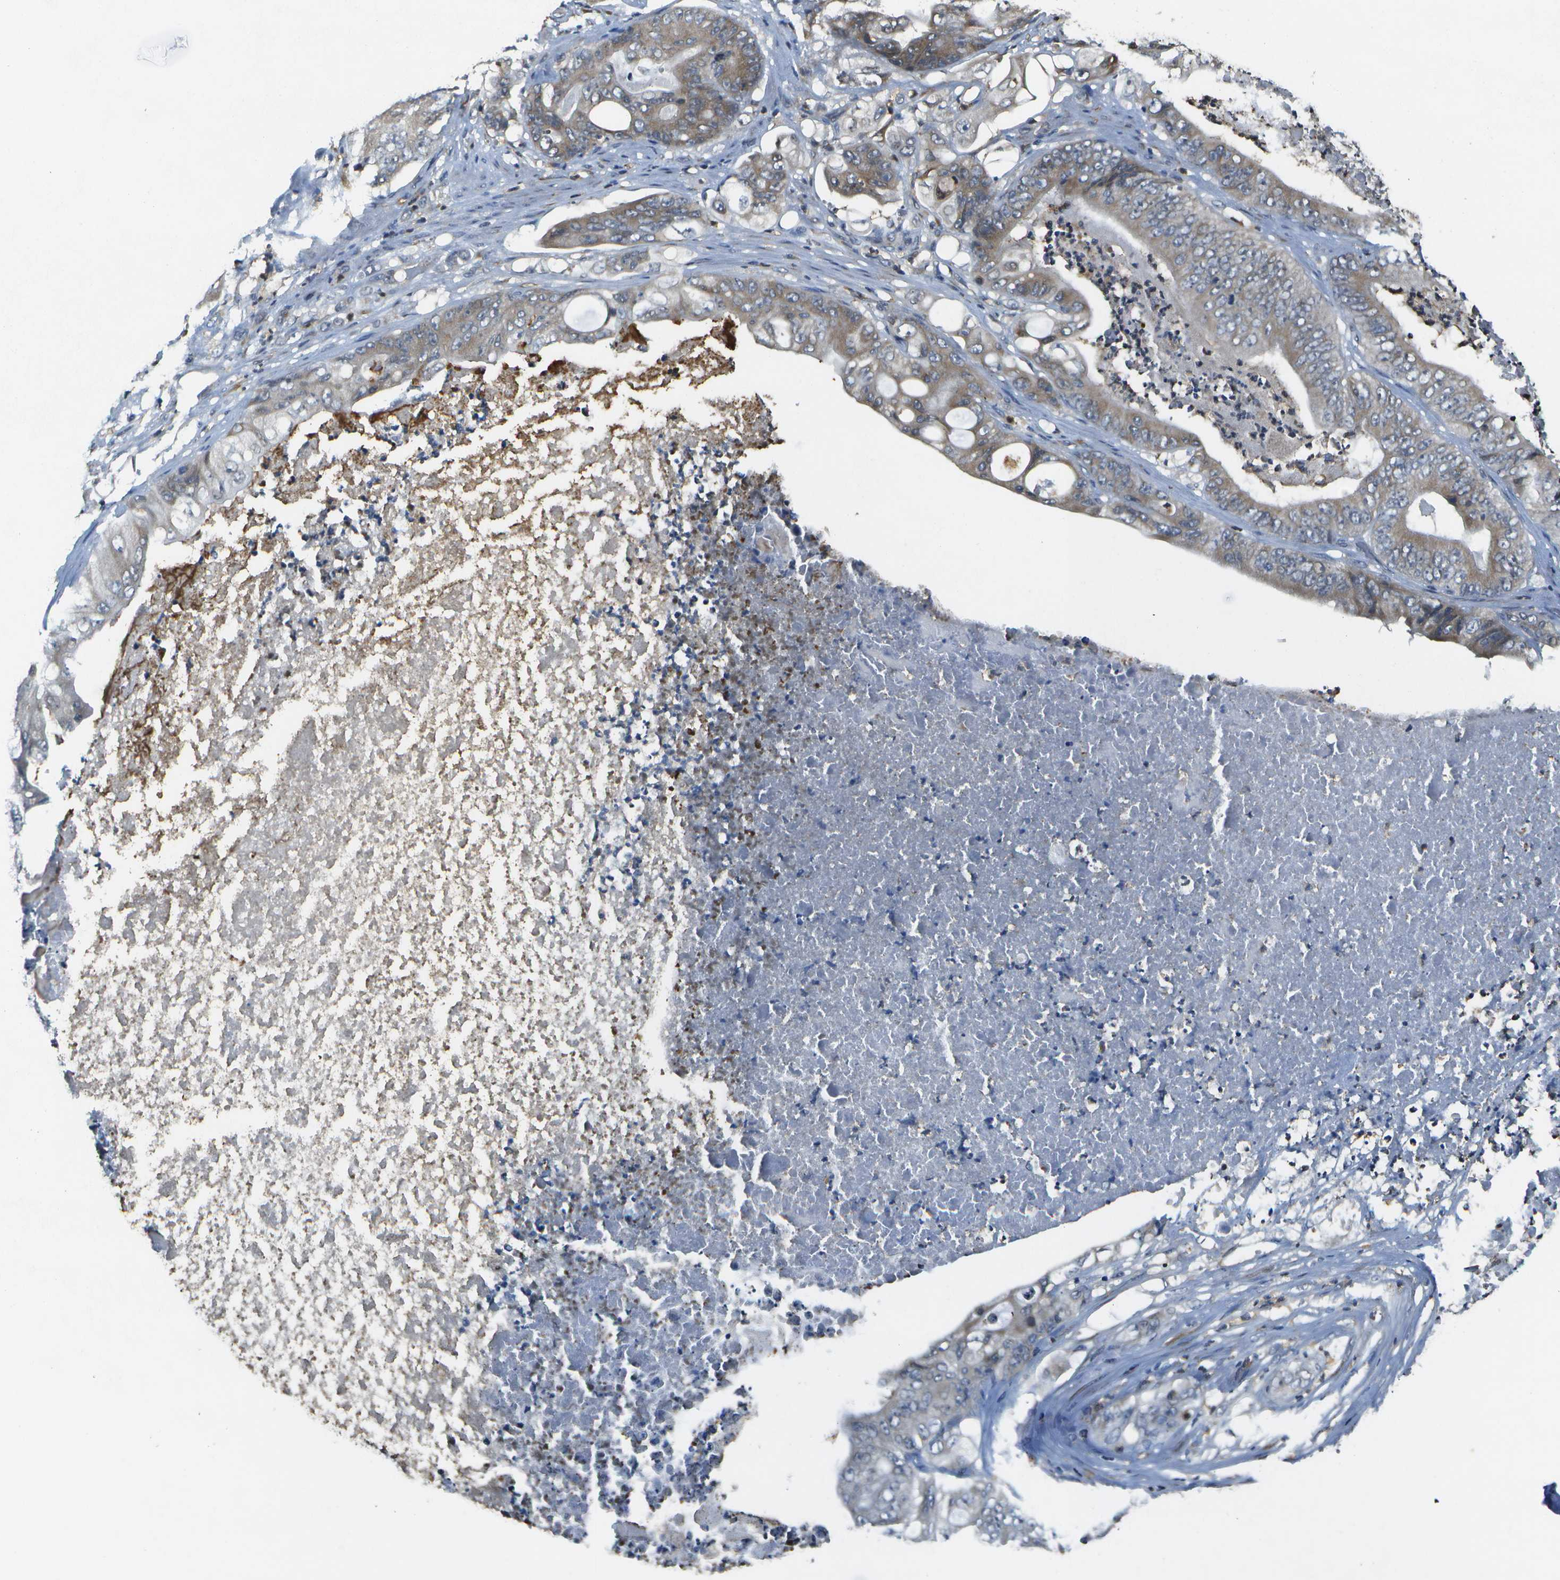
{"staining": {"intensity": "moderate", "quantity": ">75%", "location": "cytoplasmic/membranous"}, "tissue": "stomach cancer", "cell_type": "Tumor cells", "image_type": "cancer", "snomed": [{"axis": "morphology", "description": "Adenocarcinoma, NOS"}, {"axis": "topography", "description": "Stomach"}], "caption": "Immunohistochemical staining of human adenocarcinoma (stomach) shows medium levels of moderate cytoplasmic/membranous positivity in about >75% of tumor cells.", "gene": "DSE", "patient": {"sex": "female", "age": 73}}